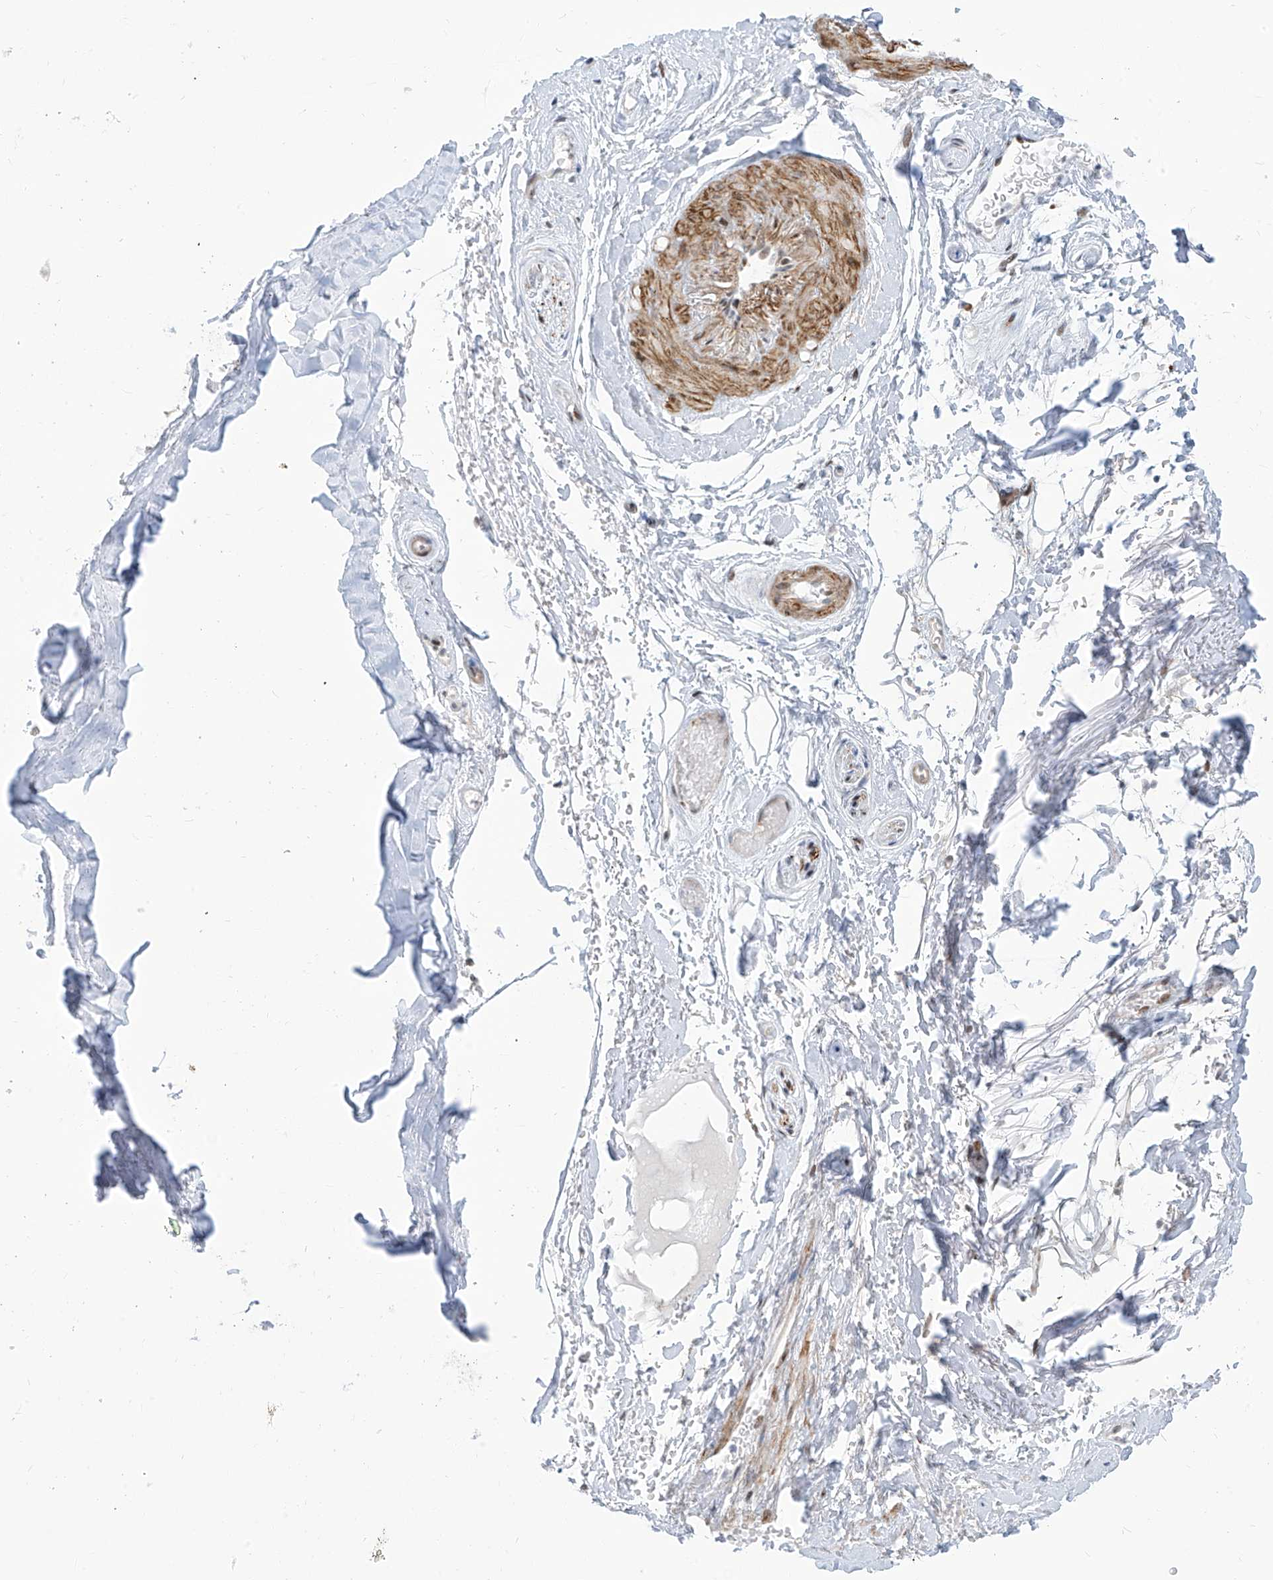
{"staining": {"intensity": "negative", "quantity": "none", "location": "none"}, "tissue": "adipose tissue", "cell_type": "Adipocytes", "image_type": "normal", "snomed": [{"axis": "morphology", "description": "Normal tissue, NOS"}, {"axis": "morphology", "description": "Basal cell carcinoma"}, {"axis": "topography", "description": "Skin"}], "caption": "This photomicrograph is of unremarkable adipose tissue stained with immunohistochemistry to label a protein in brown with the nuclei are counter-stained blue. There is no staining in adipocytes. (Stains: DAB (3,3'-diaminobenzidine) immunohistochemistry (IHC) with hematoxylin counter stain, Microscopy: brightfield microscopy at high magnification).", "gene": "LIN9", "patient": {"sex": "female", "age": 89}}